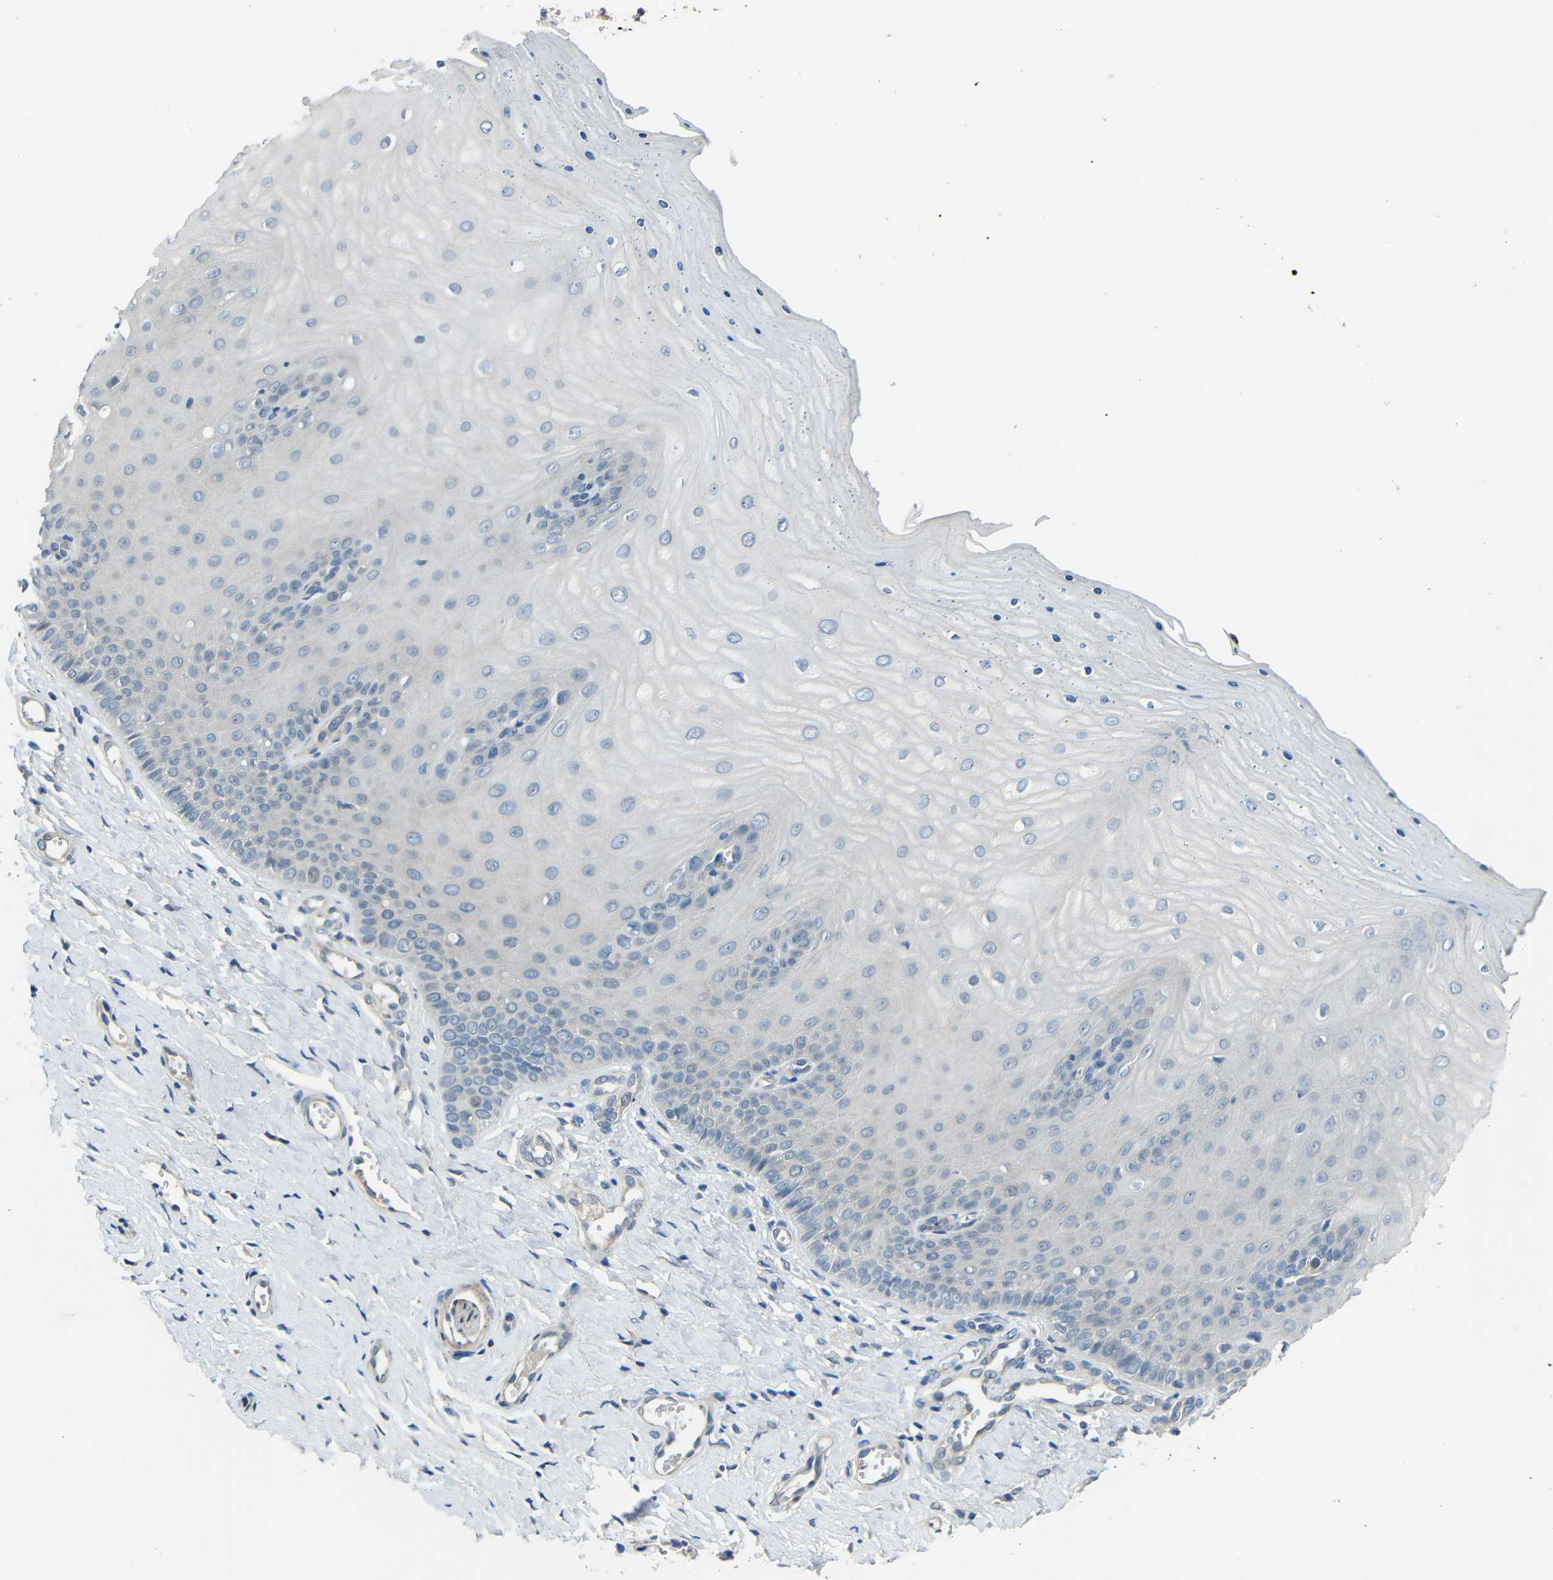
{"staining": {"intensity": "negative", "quantity": "none", "location": "none"}, "tissue": "cervix", "cell_type": "Glandular cells", "image_type": "normal", "snomed": [{"axis": "morphology", "description": "Normal tissue, NOS"}, {"axis": "topography", "description": "Cervix"}], "caption": "Immunohistochemistry (IHC) image of benign cervix: cervix stained with DAB reveals no significant protein expression in glandular cells.", "gene": "STBD1", "patient": {"sex": "female", "age": 55}}